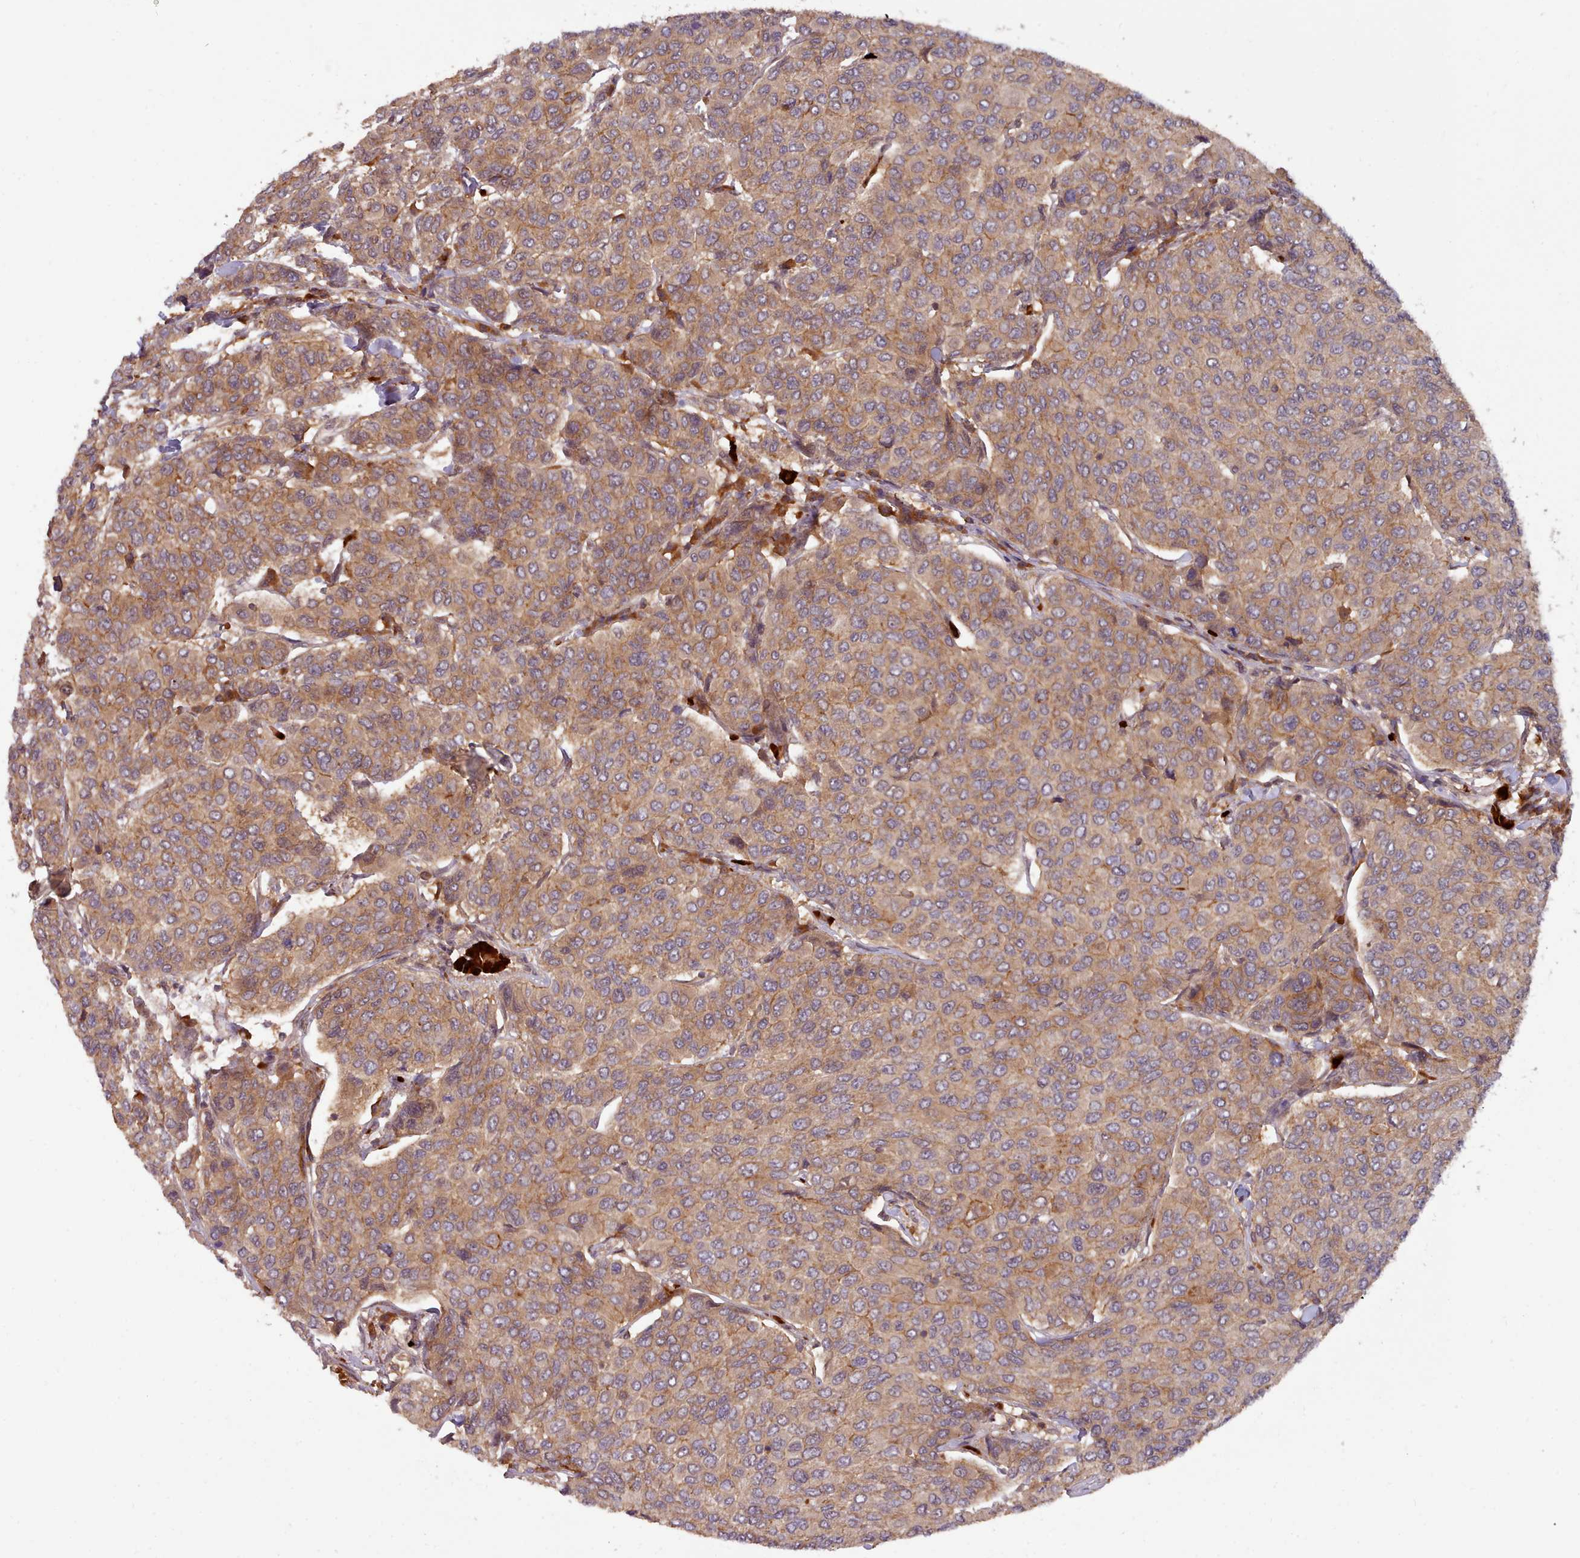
{"staining": {"intensity": "moderate", "quantity": ">75%", "location": "cytoplasmic/membranous"}, "tissue": "breast cancer", "cell_type": "Tumor cells", "image_type": "cancer", "snomed": [{"axis": "morphology", "description": "Duct carcinoma"}, {"axis": "topography", "description": "Breast"}], "caption": "Immunohistochemical staining of breast intraductal carcinoma shows medium levels of moderate cytoplasmic/membranous staining in approximately >75% of tumor cells.", "gene": "UBE2G1", "patient": {"sex": "female", "age": 55}}